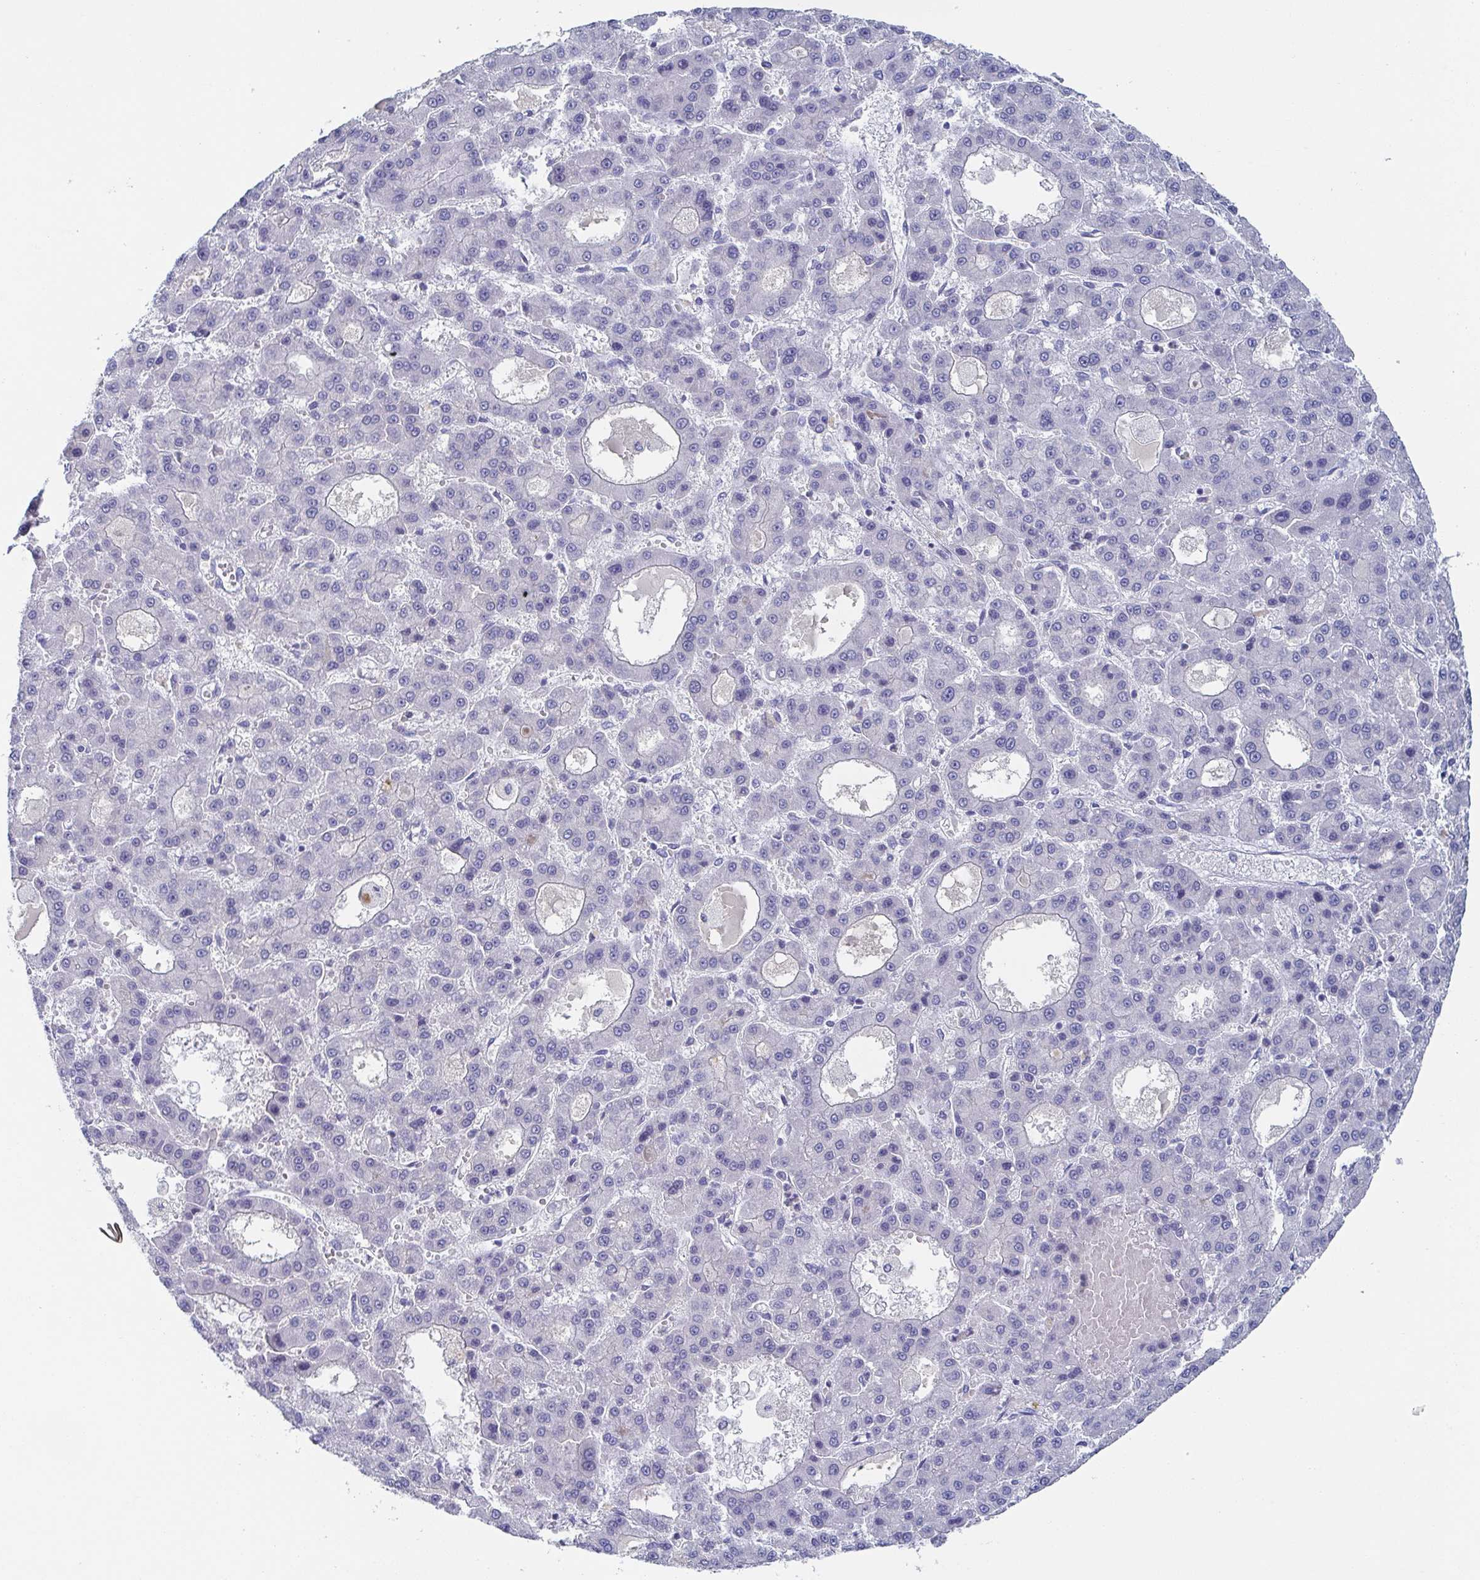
{"staining": {"intensity": "negative", "quantity": "none", "location": "none"}, "tissue": "liver cancer", "cell_type": "Tumor cells", "image_type": "cancer", "snomed": [{"axis": "morphology", "description": "Carcinoma, Hepatocellular, NOS"}, {"axis": "topography", "description": "Liver"}], "caption": "Immunohistochemistry micrograph of liver cancer stained for a protein (brown), which exhibits no expression in tumor cells.", "gene": "RHOV", "patient": {"sex": "male", "age": 70}}